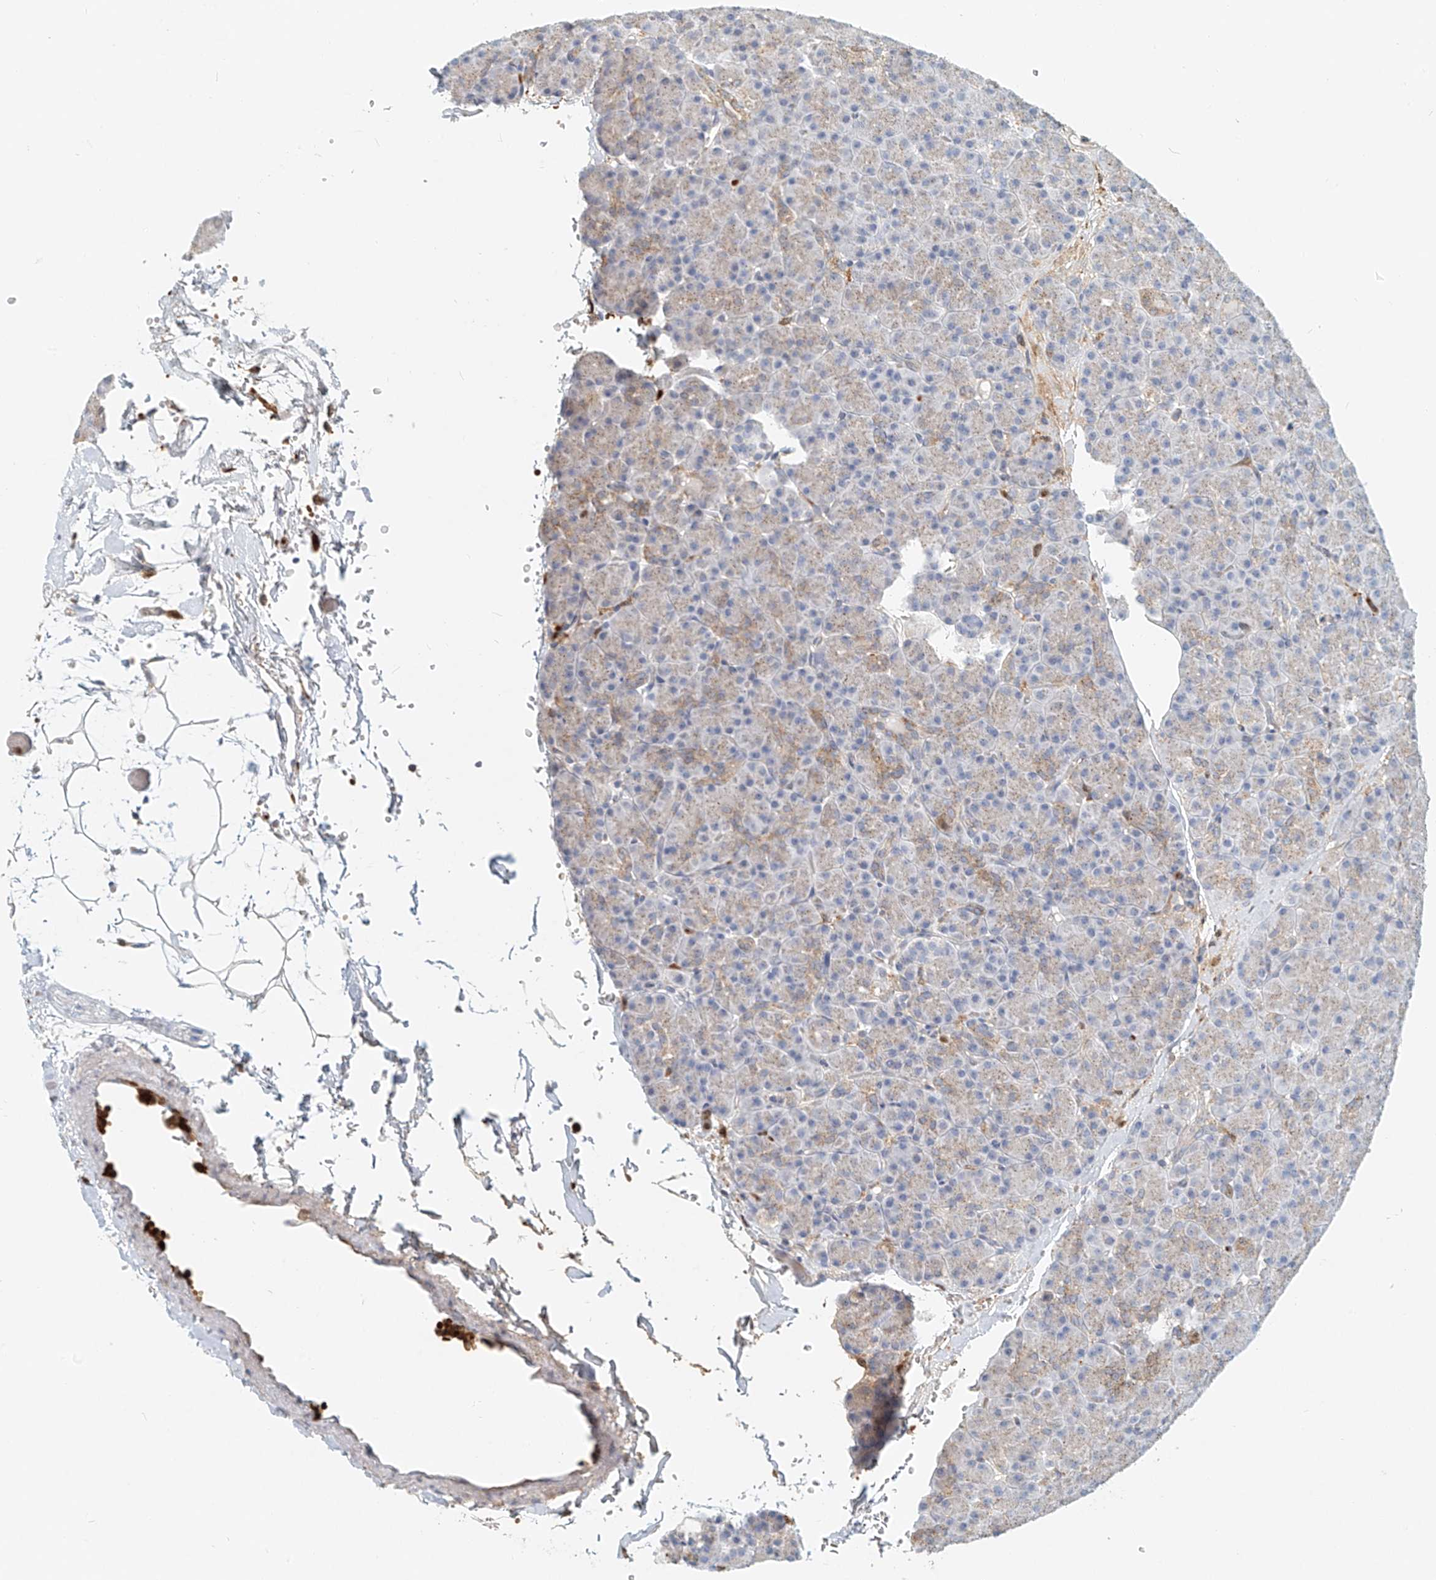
{"staining": {"intensity": "moderate", "quantity": "<25%", "location": "cytoplasmic/membranous"}, "tissue": "pancreas", "cell_type": "Exocrine glandular cells", "image_type": "normal", "snomed": [{"axis": "morphology", "description": "Normal tissue, NOS"}, {"axis": "topography", "description": "Pancreas"}], "caption": "Exocrine glandular cells show low levels of moderate cytoplasmic/membranous staining in about <25% of cells in normal human pancreas. (IHC, brightfield microscopy, high magnification).", "gene": "PTPRA", "patient": {"sex": "female", "age": 43}}